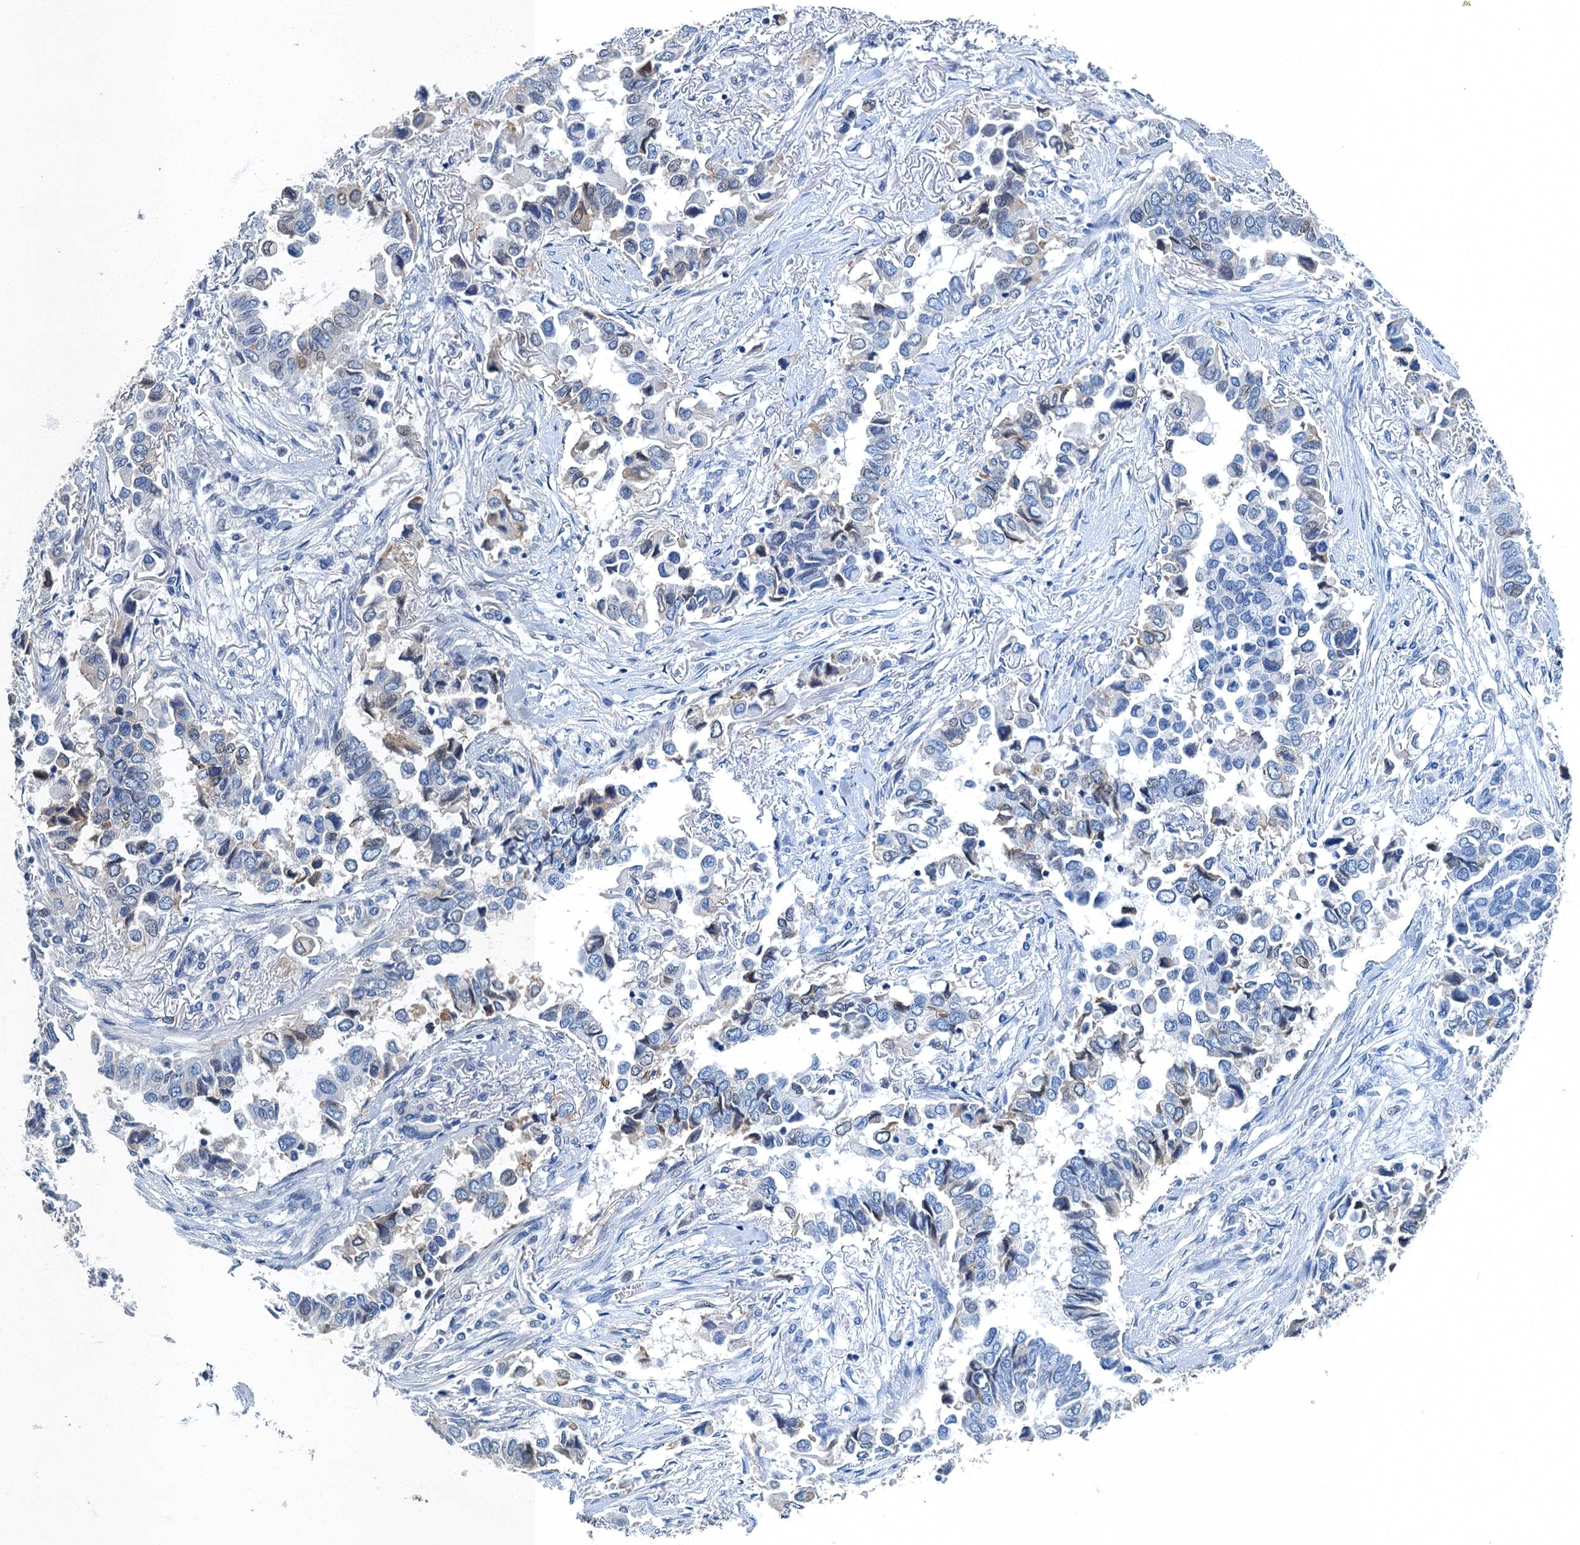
{"staining": {"intensity": "negative", "quantity": "none", "location": "none"}, "tissue": "lung cancer", "cell_type": "Tumor cells", "image_type": "cancer", "snomed": [{"axis": "morphology", "description": "Adenocarcinoma, NOS"}, {"axis": "topography", "description": "Lung"}], "caption": "Lung cancer was stained to show a protein in brown. There is no significant staining in tumor cells.", "gene": "GADL1", "patient": {"sex": "female", "age": 76}}